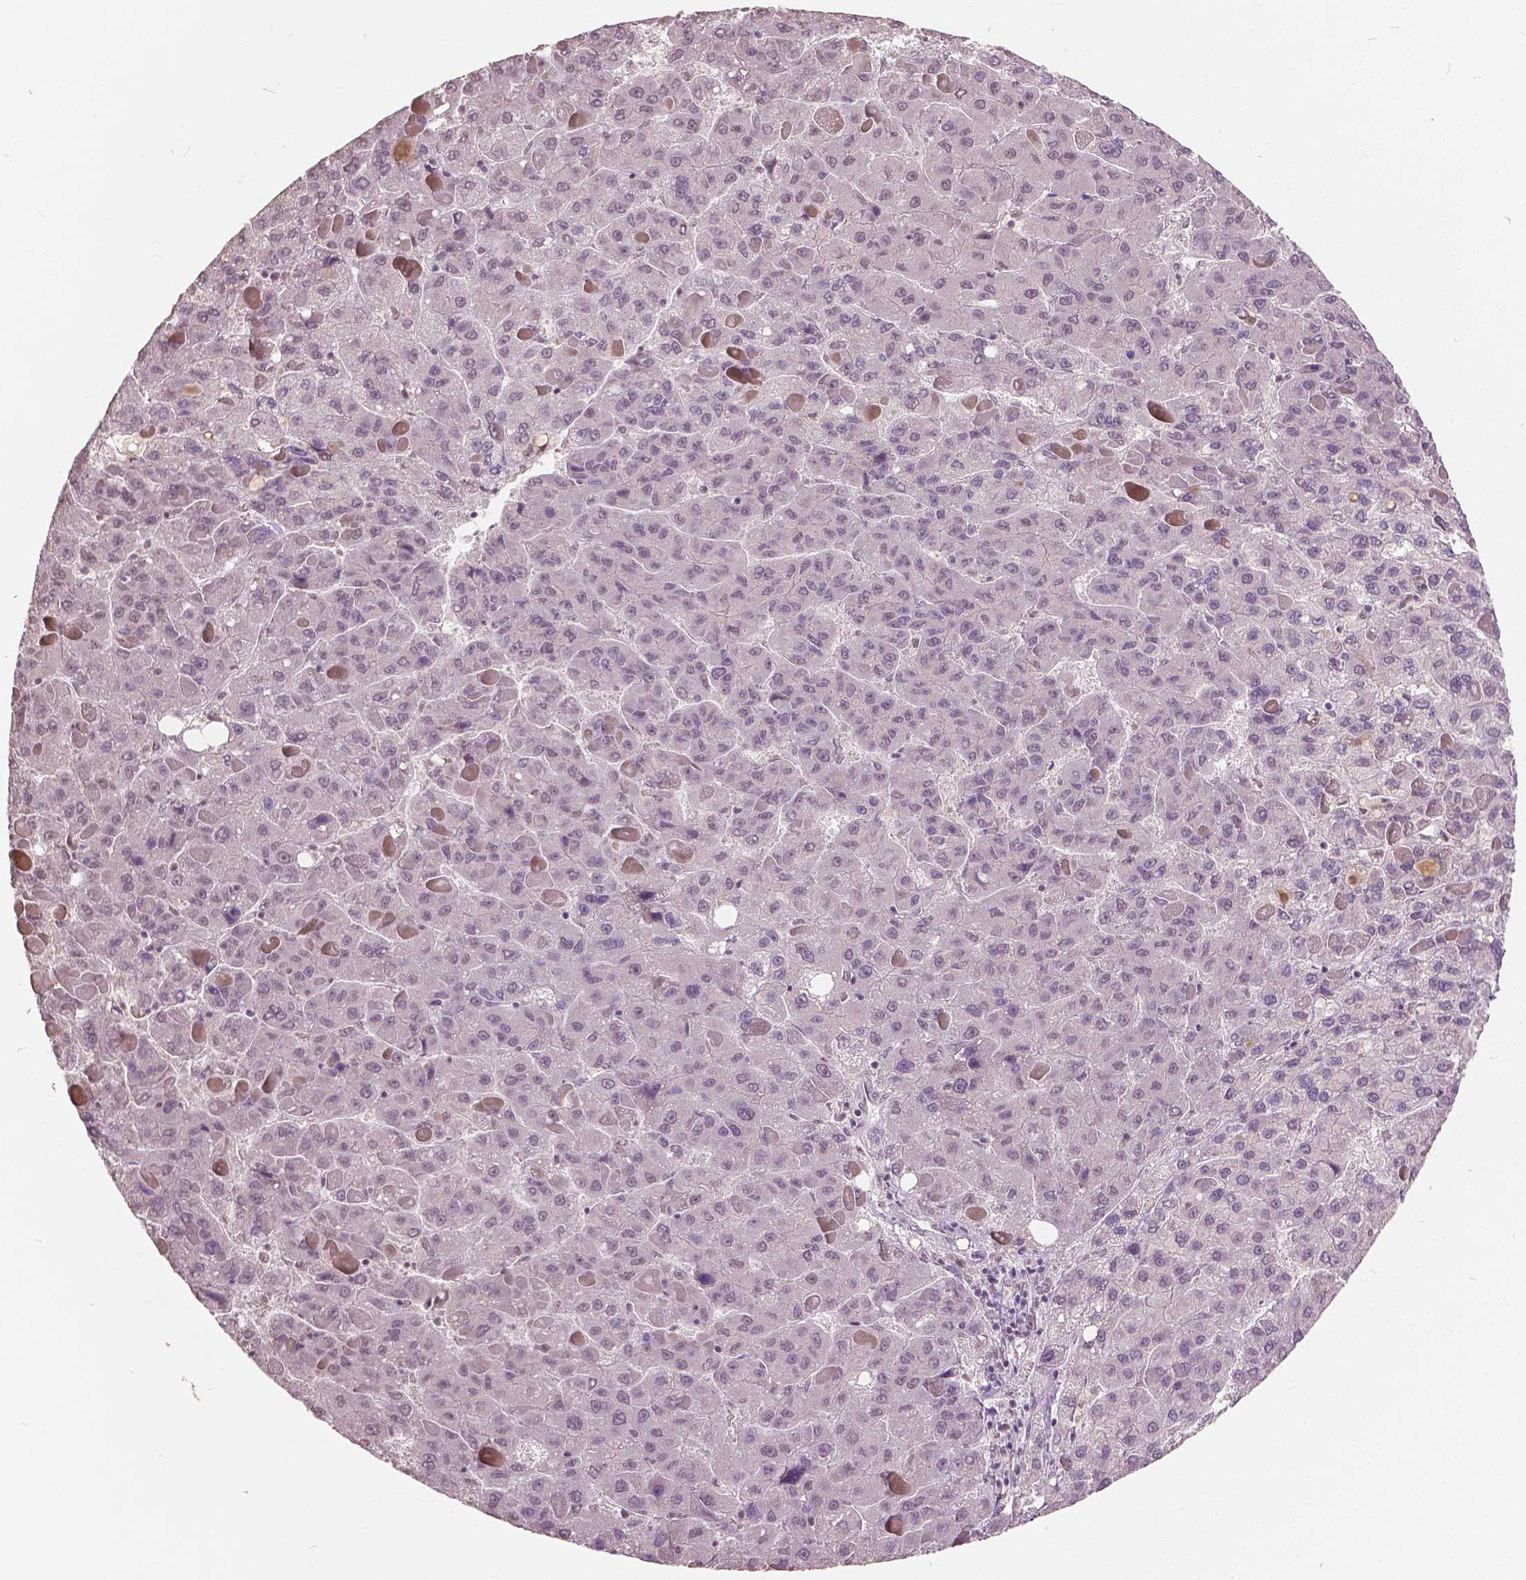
{"staining": {"intensity": "weak", "quantity": "<25%", "location": "nuclear"}, "tissue": "liver cancer", "cell_type": "Tumor cells", "image_type": "cancer", "snomed": [{"axis": "morphology", "description": "Carcinoma, Hepatocellular, NOS"}, {"axis": "topography", "description": "Liver"}], "caption": "Immunohistochemistry (IHC) photomicrograph of neoplastic tissue: human hepatocellular carcinoma (liver) stained with DAB shows no significant protein expression in tumor cells.", "gene": "HOXA10", "patient": {"sex": "female", "age": 82}}